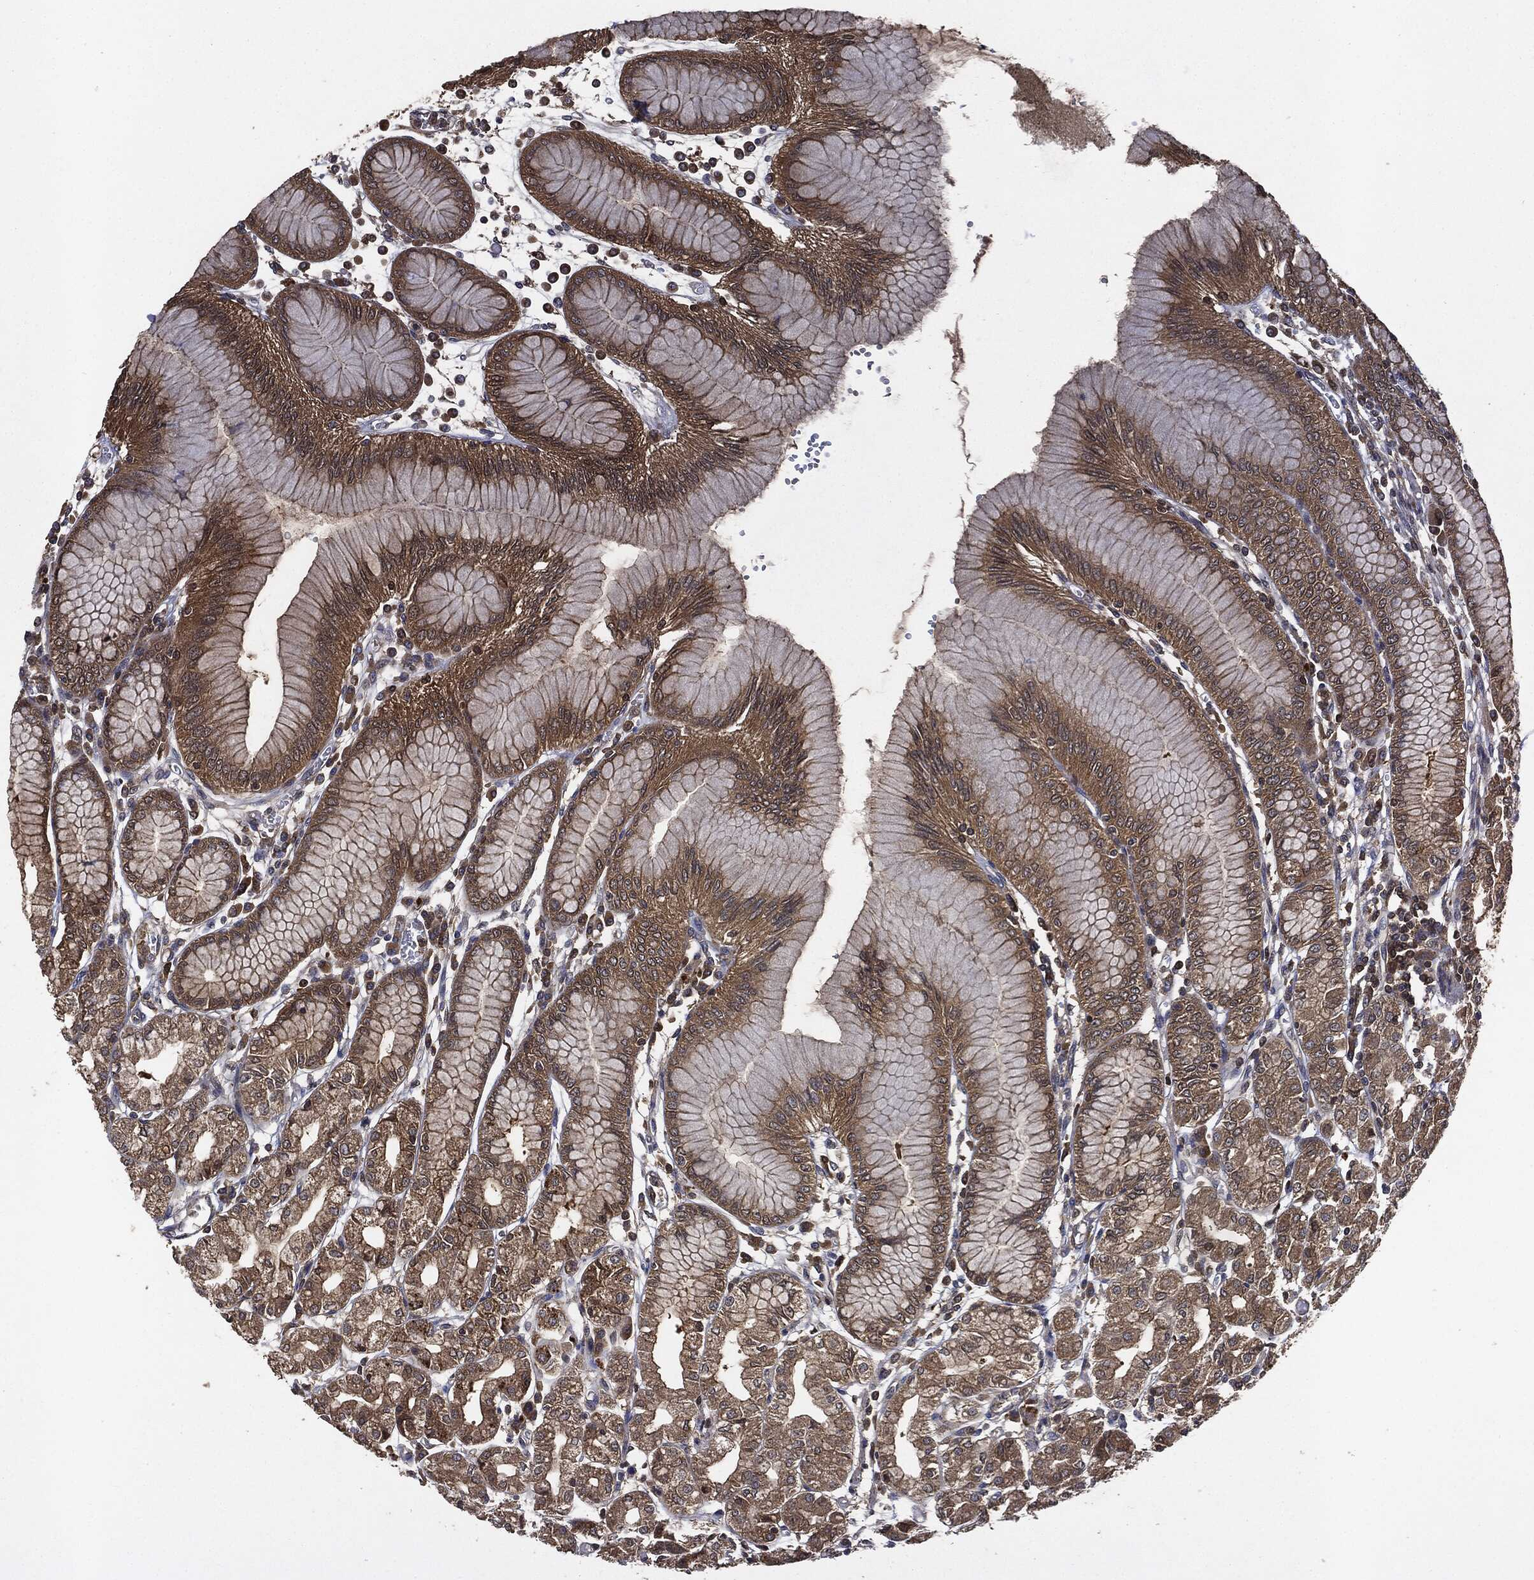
{"staining": {"intensity": "moderate", "quantity": "25%-75%", "location": "cytoplasmic/membranous"}, "tissue": "stomach", "cell_type": "Glandular cells", "image_type": "normal", "snomed": [{"axis": "morphology", "description": "Normal tissue, NOS"}, {"axis": "topography", "description": "Skeletal muscle"}, {"axis": "topography", "description": "Stomach"}], "caption": "This histopathology image exhibits immunohistochemistry staining of normal human stomach, with medium moderate cytoplasmic/membranous positivity in about 25%-75% of glandular cells.", "gene": "BRAF", "patient": {"sex": "female", "age": 57}}